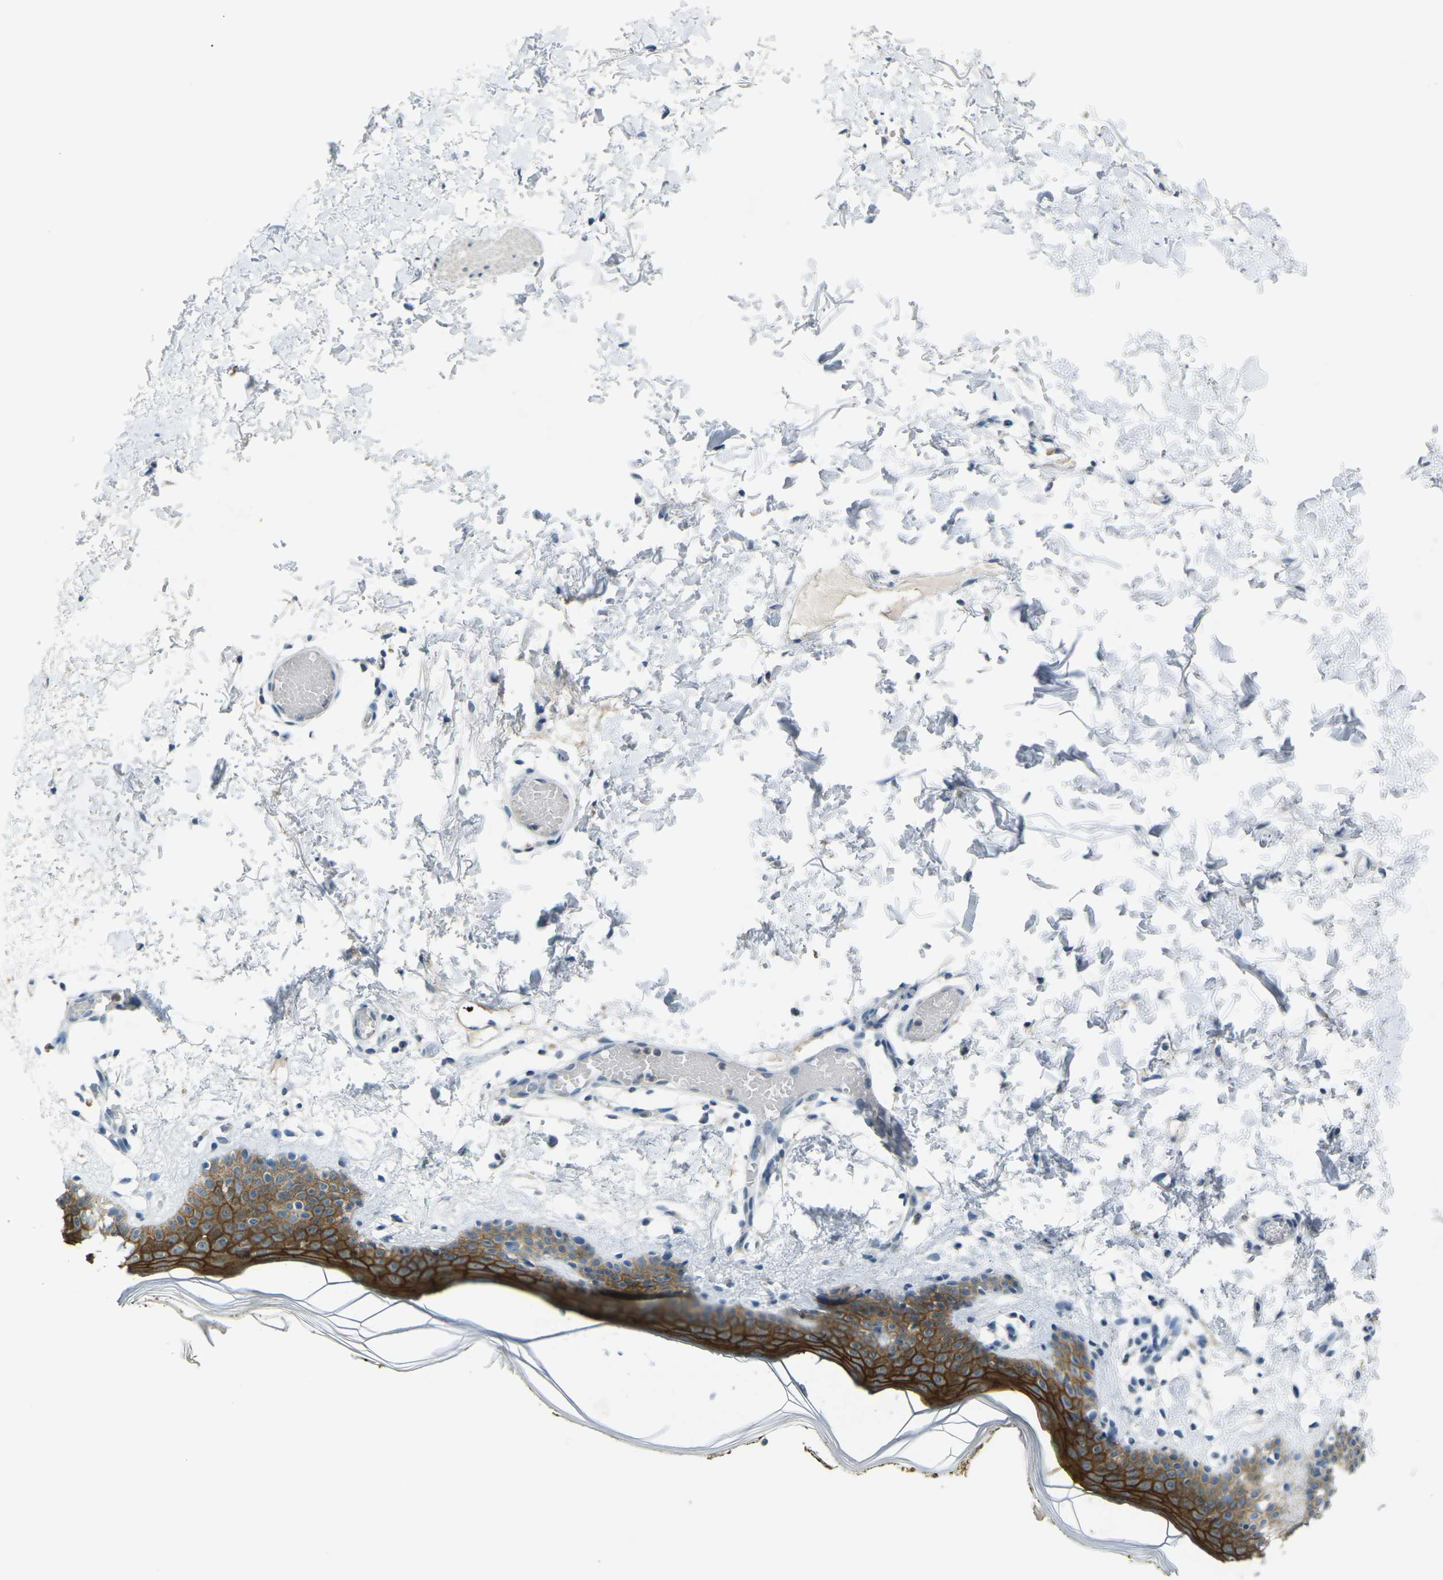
{"staining": {"intensity": "weak", "quantity": "25%-75%", "location": "cytoplasmic/membranous"}, "tissue": "skin", "cell_type": "Fibroblasts", "image_type": "normal", "snomed": [{"axis": "morphology", "description": "Normal tissue, NOS"}, {"axis": "topography", "description": "Skin"}], "caption": "Immunohistochemistry staining of normal skin, which exhibits low levels of weak cytoplasmic/membranous positivity in approximately 25%-75% of fibroblasts indicating weak cytoplasmic/membranous protein expression. The staining was performed using DAB (brown) for protein detection and nuclei were counterstained in hematoxylin (blue).", "gene": "SPTBN2", "patient": {"sex": "male", "age": 53}}